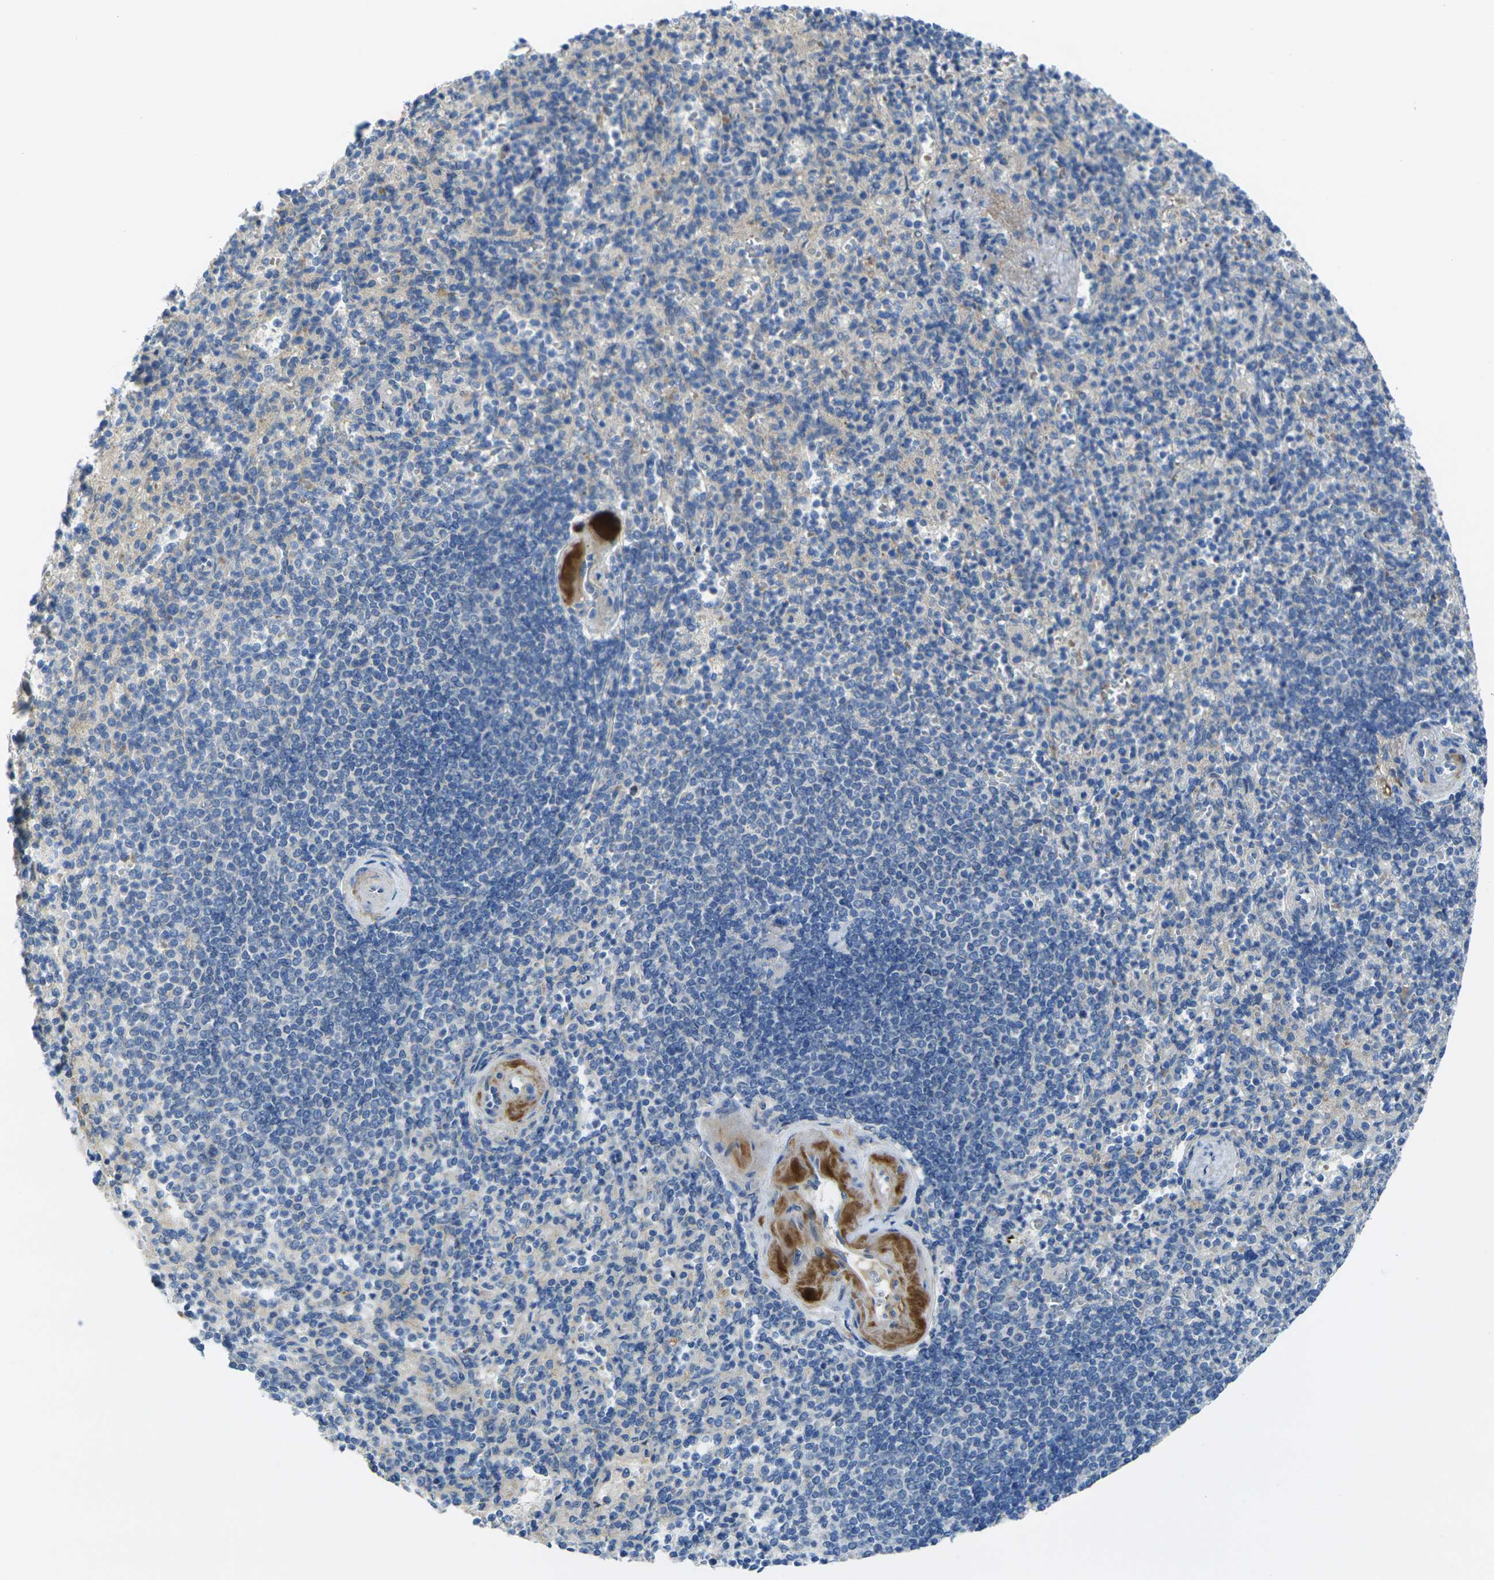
{"staining": {"intensity": "weak", "quantity": "<25%", "location": "cytoplasmic/membranous"}, "tissue": "spleen", "cell_type": "Cells in red pulp", "image_type": "normal", "snomed": [{"axis": "morphology", "description": "Normal tissue, NOS"}, {"axis": "topography", "description": "Spleen"}], "caption": "Immunohistochemistry of benign human spleen shows no positivity in cells in red pulp.", "gene": "GNA12", "patient": {"sex": "female", "age": 74}}